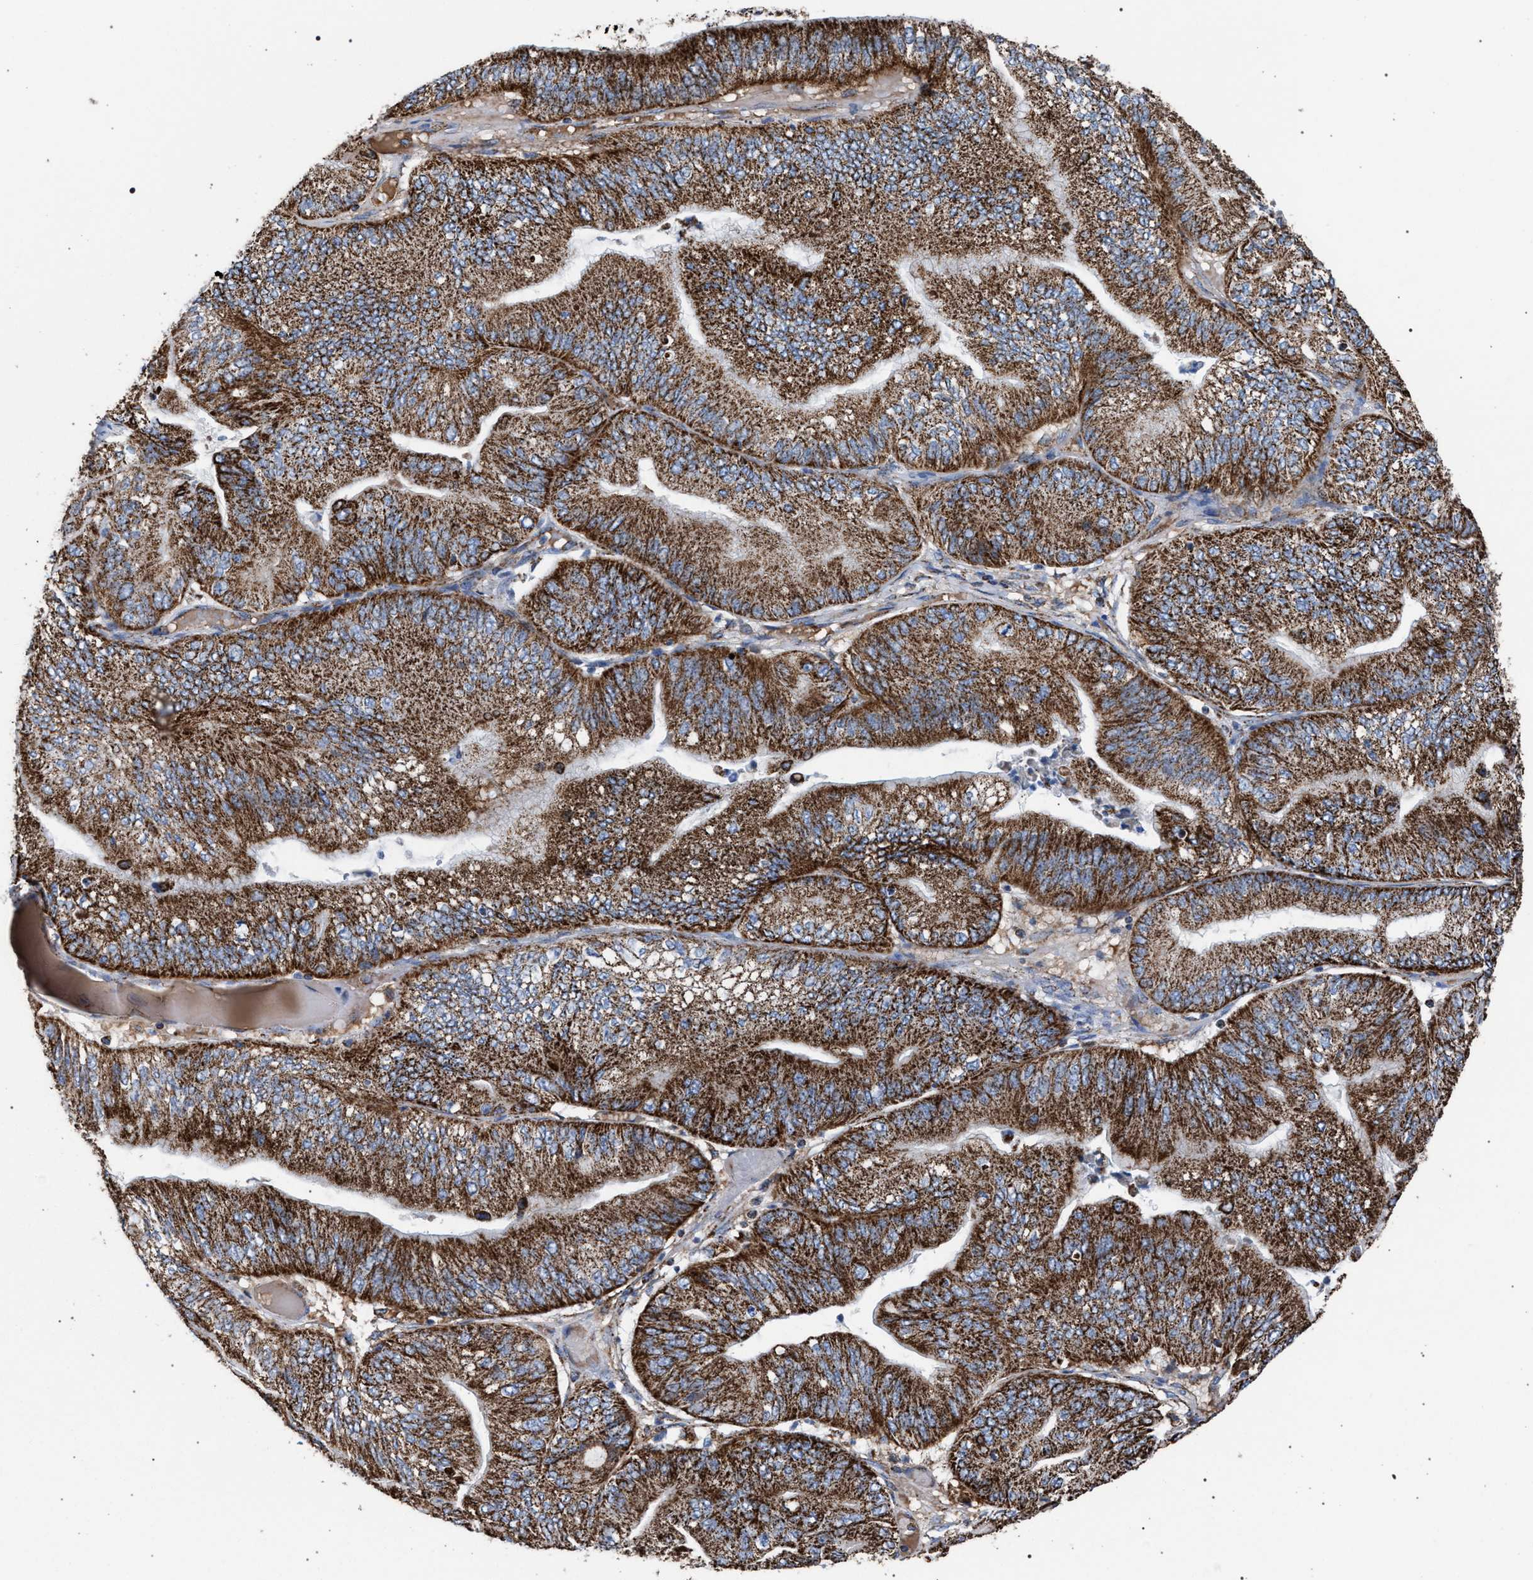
{"staining": {"intensity": "moderate", "quantity": ">75%", "location": "cytoplasmic/membranous"}, "tissue": "ovarian cancer", "cell_type": "Tumor cells", "image_type": "cancer", "snomed": [{"axis": "morphology", "description": "Cystadenocarcinoma, mucinous, NOS"}, {"axis": "topography", "description": "Ovary"}], "caption": "Immunohistochemistry (DAB) staining of ovarian cancer shows moderate cytoplasmic/membranous protein staining in about >75% of tumor cells.", "gene": "VPS13A", "patient": {"sex": "female", "age": 61}}